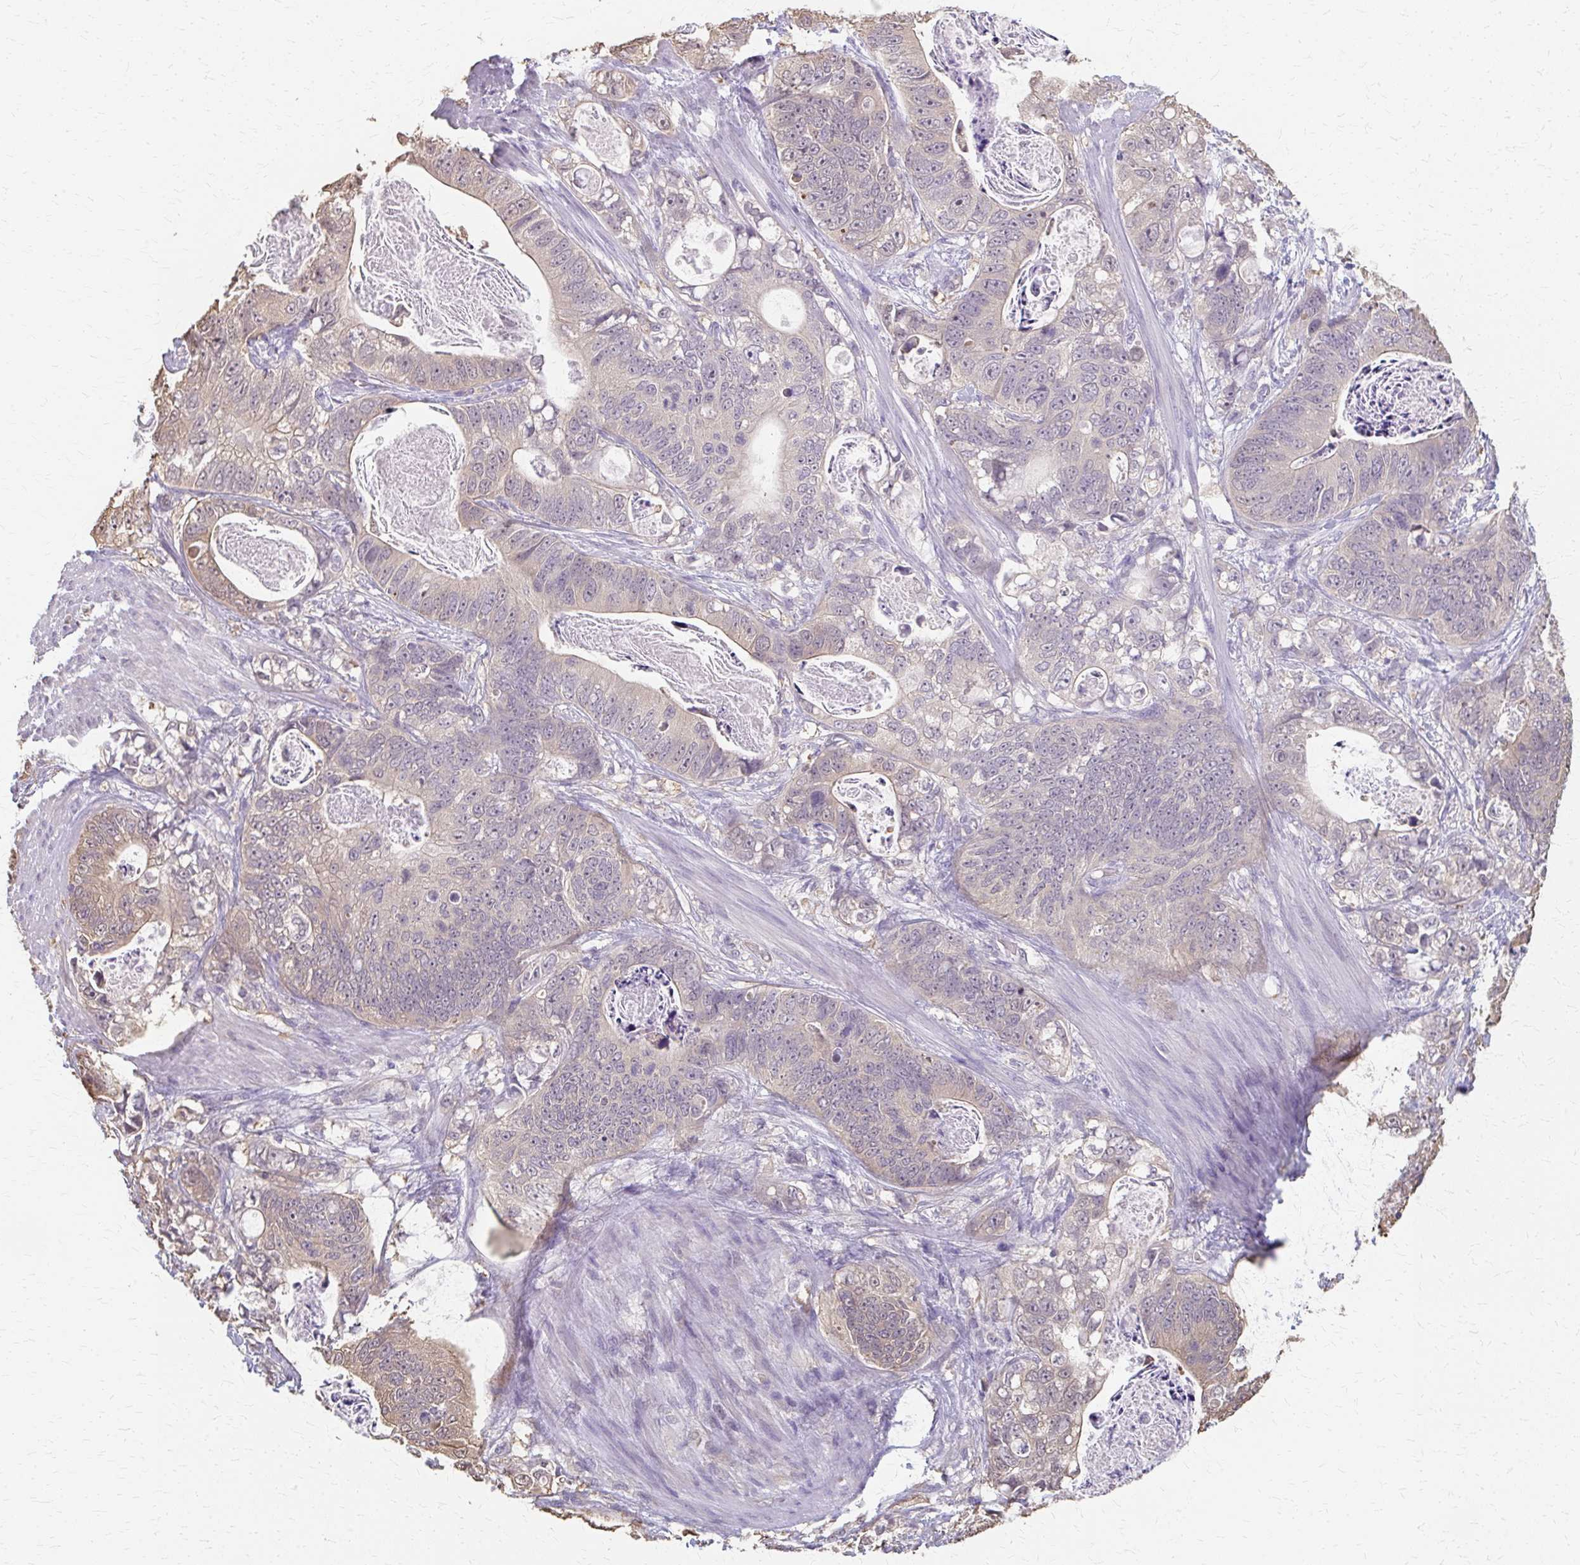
{"staining": {"intensity": "weak", "quantity": ">75%", "location": "cytoplasmic/membranous"}, "tissue": "stomach cancer", "cell_type": "Tumor cells", "image_type": "cancer", "snomed": [{"axis": "morphology", "description": "Normal tissue, NOS"}, {"axis": "morphology", "description": "Adenocarcinoma, NOS"}, {"axis": "topography", "description": "Stomach"}], "caption": "Weak cytoplasmic/membranous protein positivity is appreciated in about >75% of tumor cells in stomach cancer.", "gene": "RABGAP1L", "patient": {"sex": "female", "age": 89}}